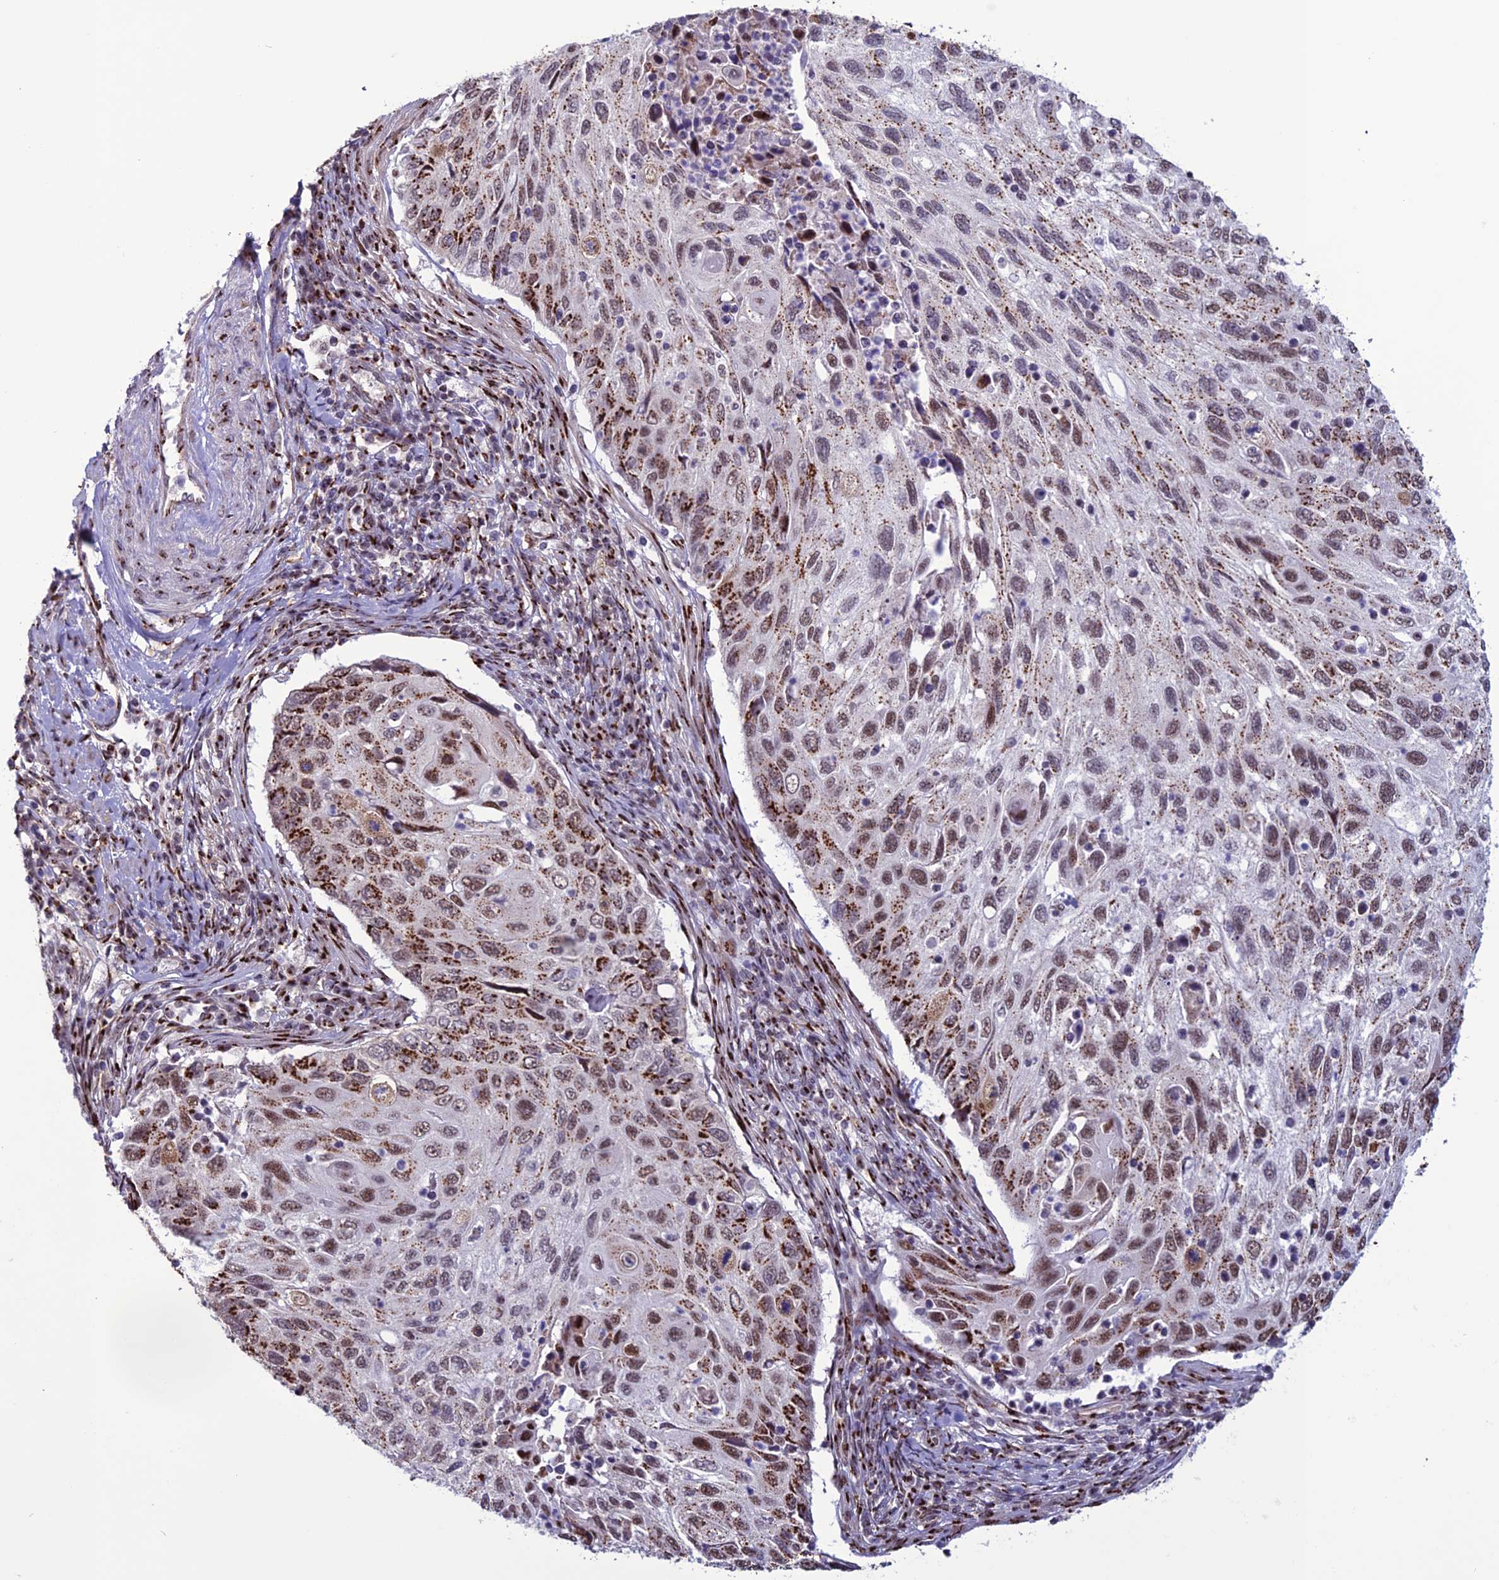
{"staining": {"intensity": "strong", "quantity": "25%-75%", "location": "cytoplasmic/membranous,nuclear"}, "tissue": "cervical cancer", "cell_type": "Tumor cells", "image_type": "cancer", "snomed": [{"axis": "morphology", "description": "Squamous cell carcinoma, NOS"}, {"axis": "topography", "description": "Cervix"}], "caption": "Cervical cancer (squamous cell carcinoma) stained for a protein displays strong cytoplasmic/membranous and nuclear positivity in tumor cells.", "gene": "PLEKHA4", "patient": {"sex": "female", "age": 70}}